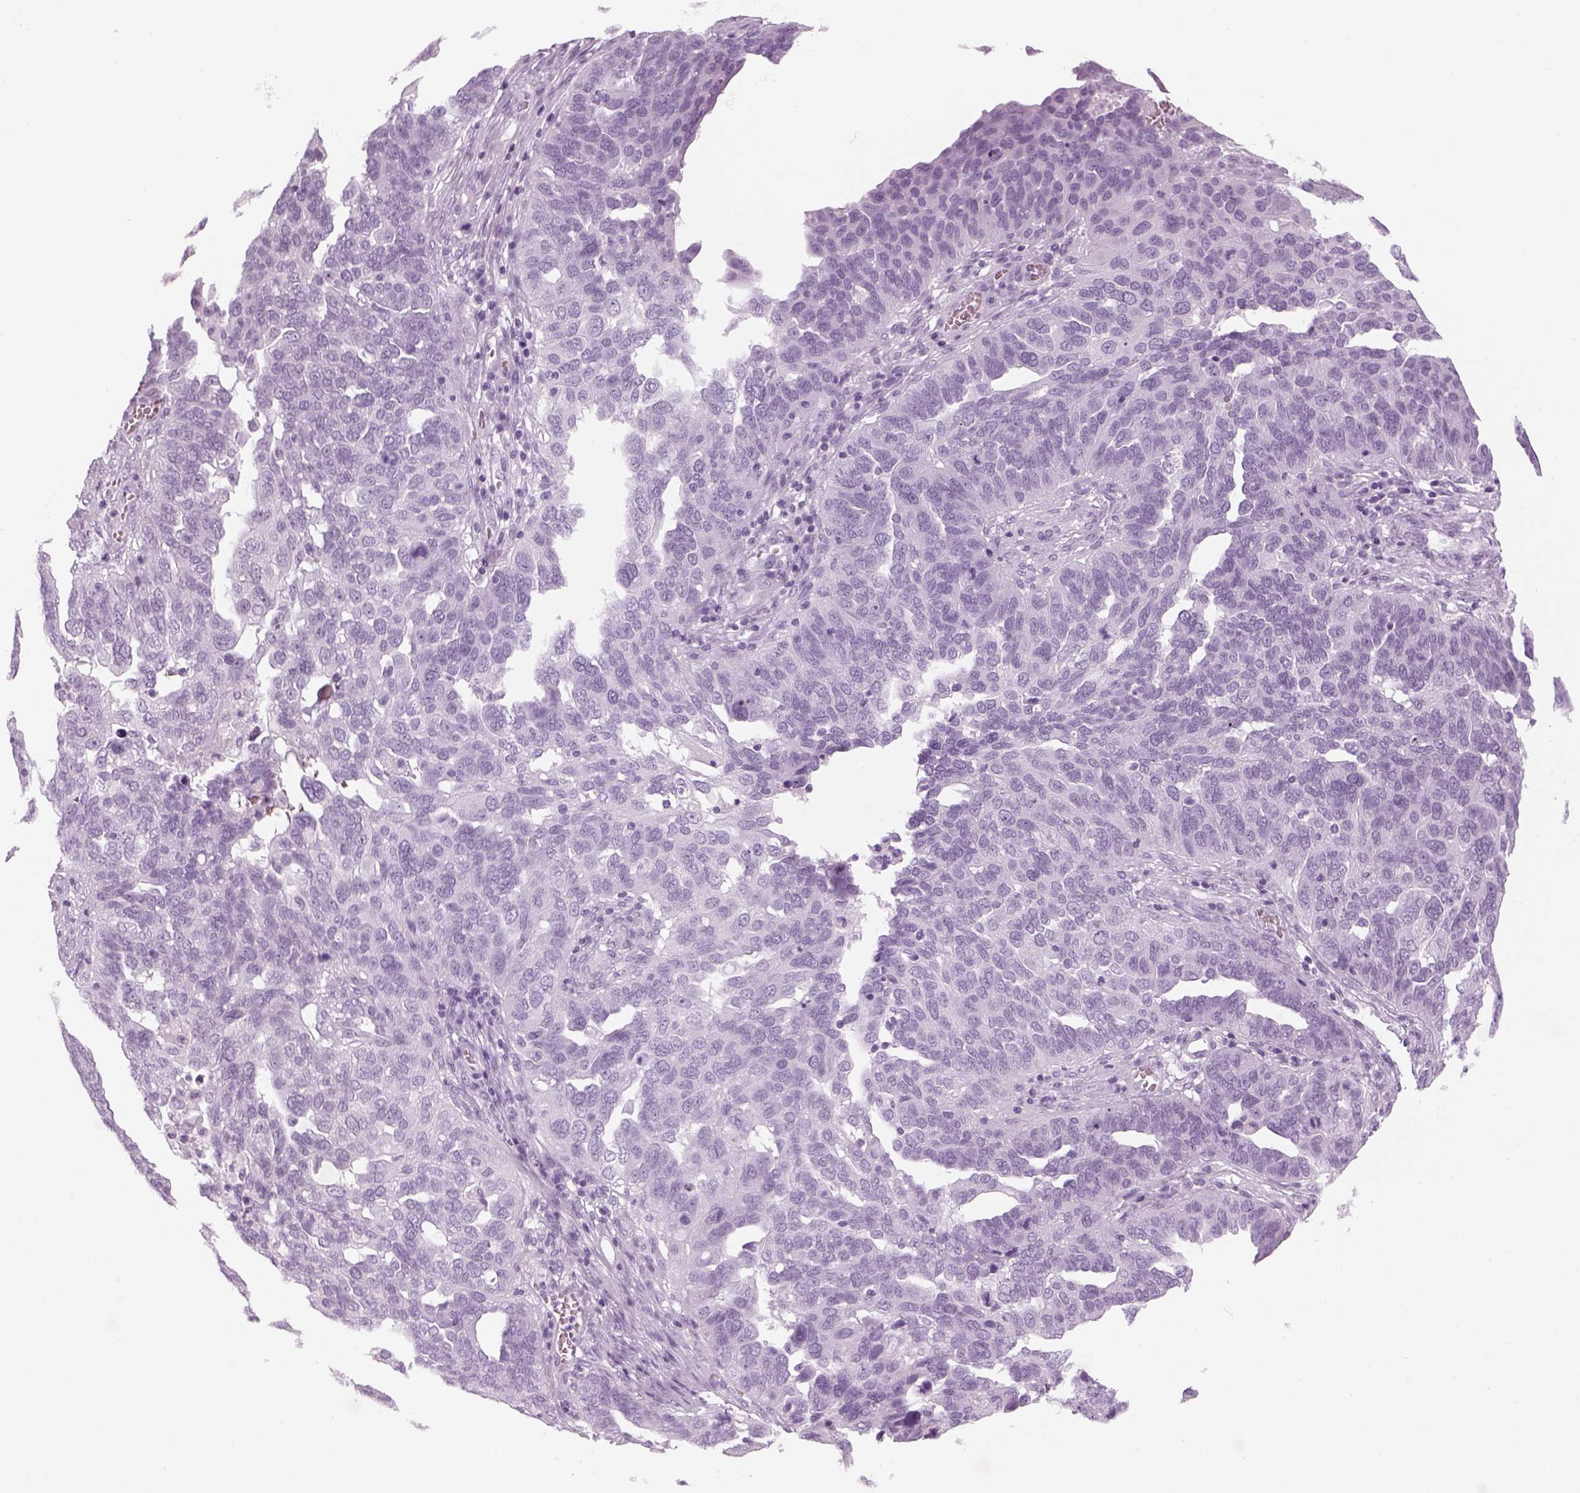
{"staining": {"intensity": "negative", "quantity": "none", "location": "none"}, "tissue": "ovarian cancer", "cell_type": "Tumor cells", "image_type": "cancer", "snomed": [{"axis": "morphology", "description": "Carcinoma, endometroid"}, {"axis": "topography", "description": "Soft tissue"}, {"axis": "topography", "description": "Ovary"}], "caption": "A high-resolution photomicrograph shows immunohistochemistry (IHC) staining of ovarian endometroid carcinoma, which displays no significant positivity in tumor cells.", "gene": "PABPC1L2B", "patient": {"sex": "female", "age": 52}}